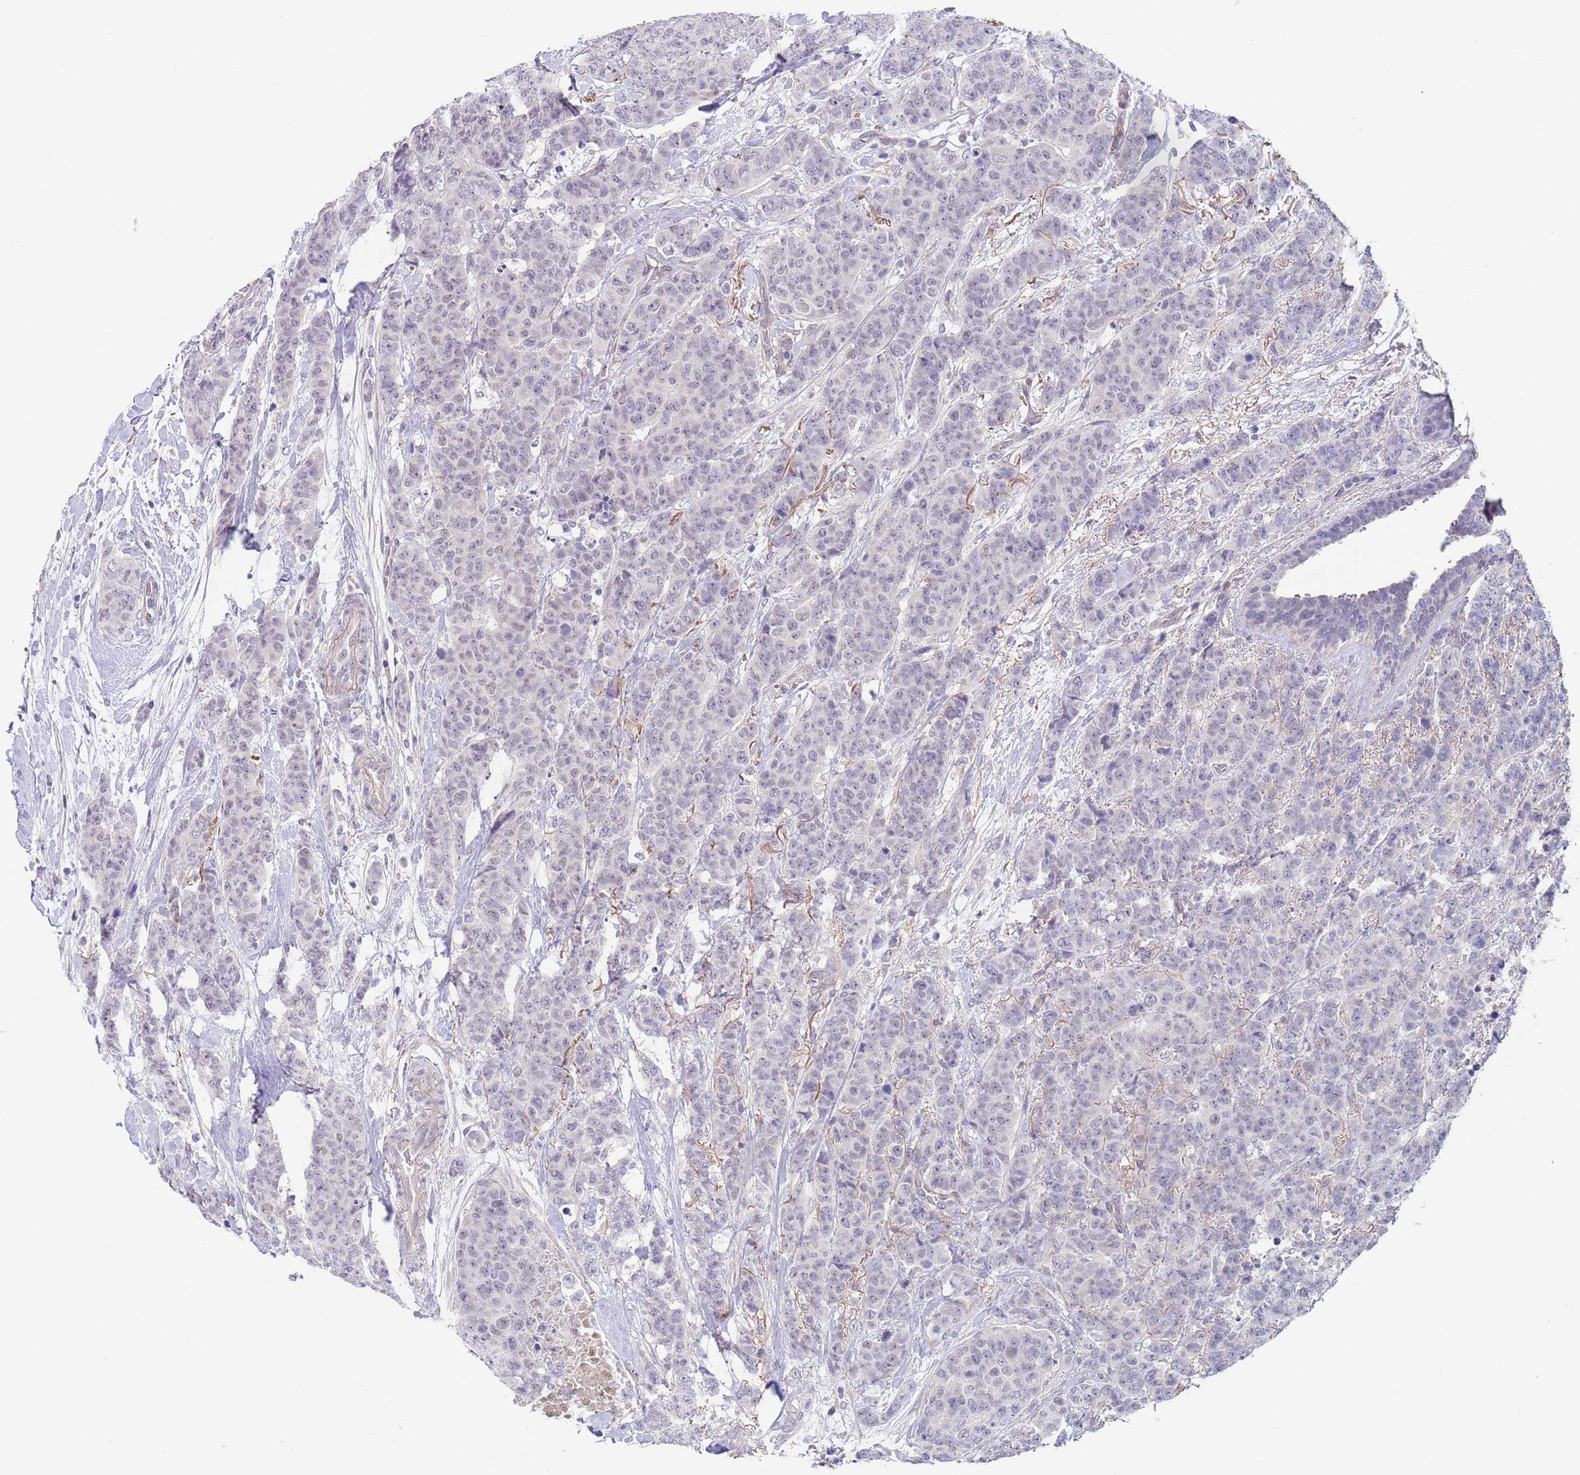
{"staining": {"intensity": "negative", "quantity": "none", "location": "none"}, "tissue": "breast cancer", "cell_type": "Tumor cells", "image_type": "cancer", "snomed": [{"axis": "morphology", "description": "Duct carcinoma"}, {"axis": "topography", "description": "Breast"}], "caption": "High power microscopy histopathology image of an IHC image of invasive ductal carcinoma (breast), revealing no significant expression in tumor cells.", "gene": "RNF169", "patient": {"sex": "female", "age": 40}}